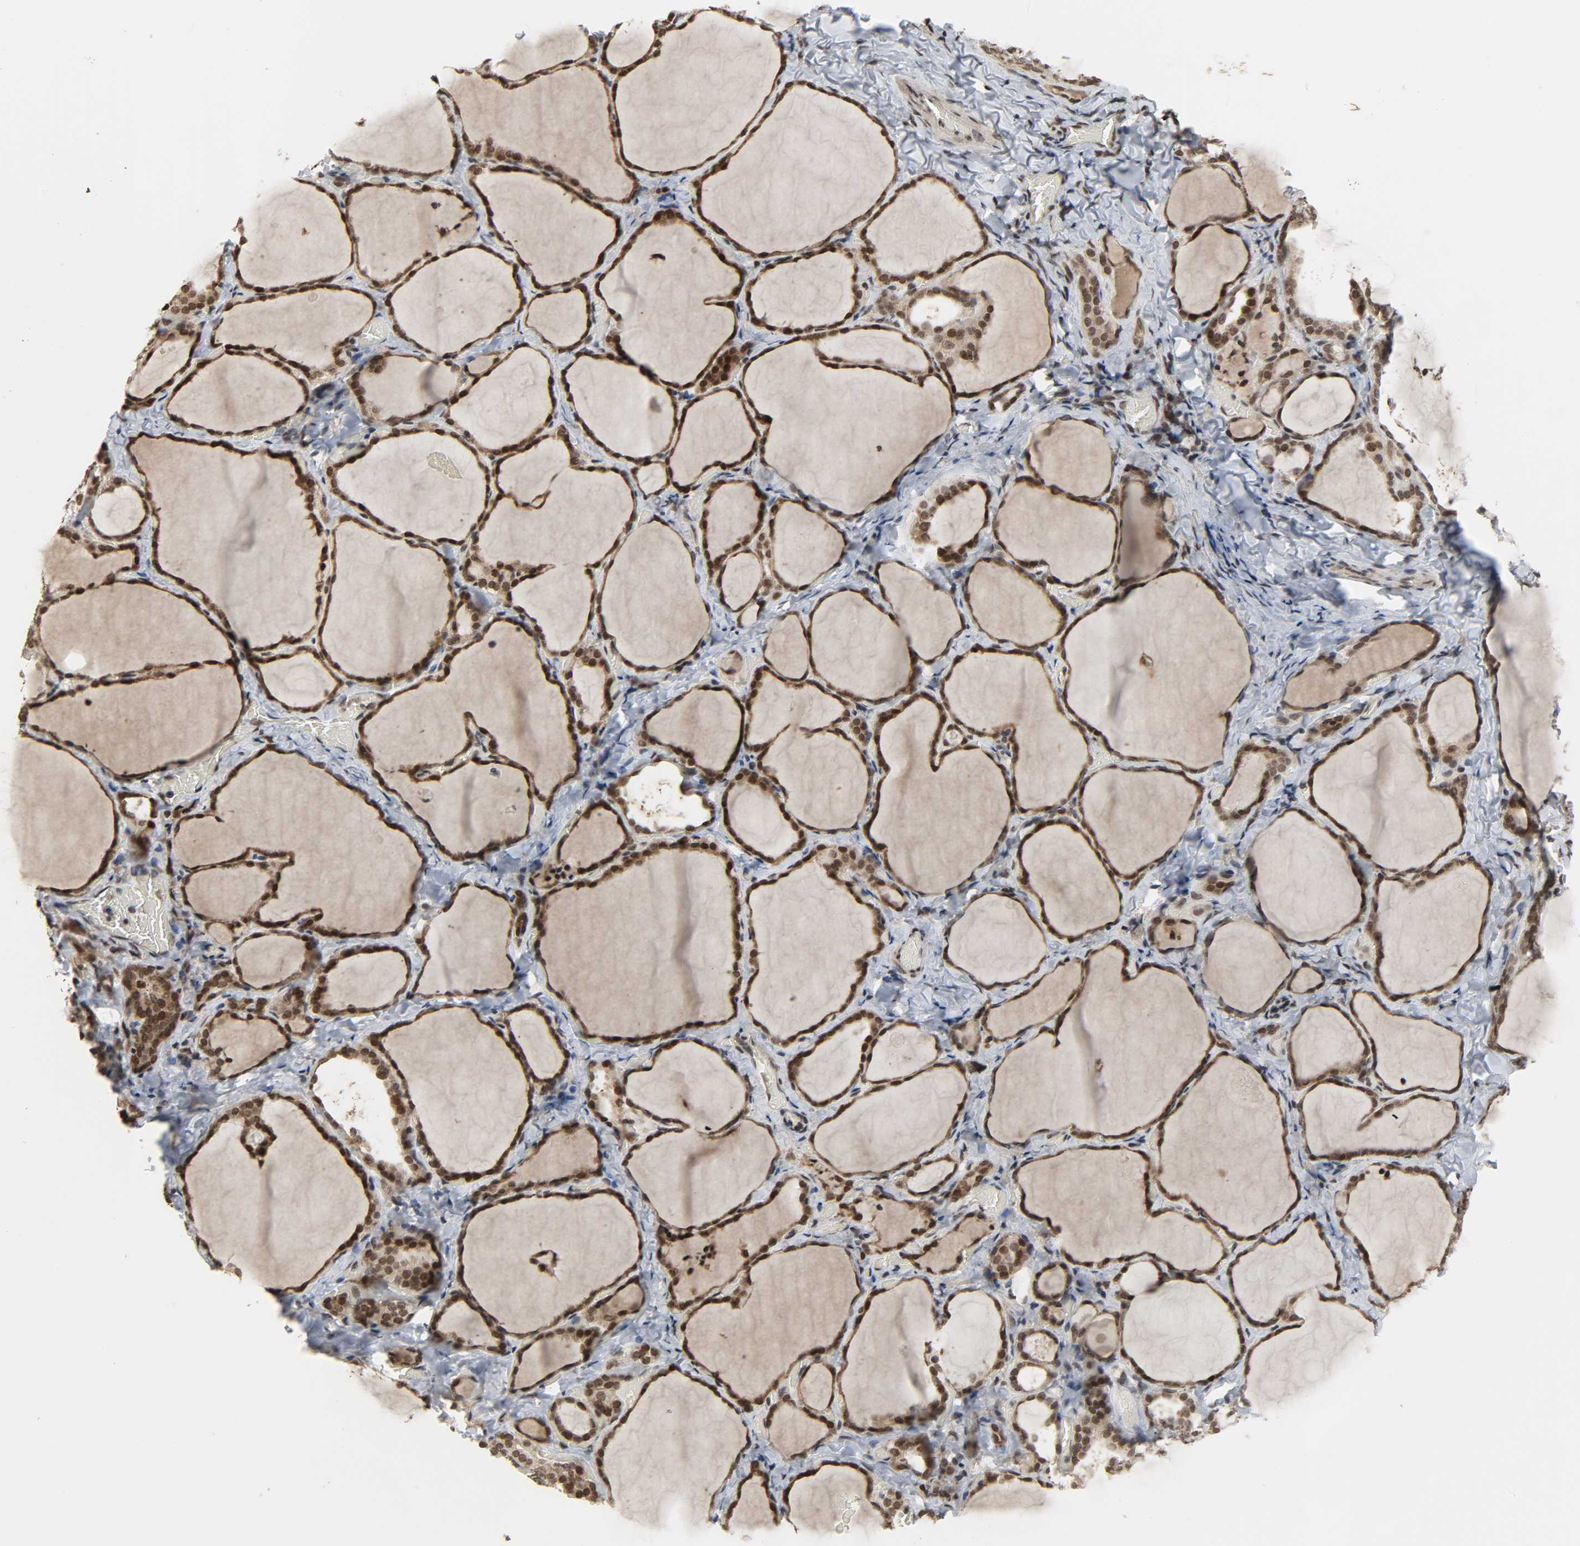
{"staining": {"intensity": "strong", "quantity": ">75%", "location": "nuclear"}, "tissue": "thyroid gland", "cell_type": "Glandular cells", "image_type": "normal", "snomed": [{"axis": "morphology", "description": "Normal tissue, NOS"}, {"axis": "morphology", "description": "Papillary adenocarcinoma, NOS"}, {"axis": "topography", "description": "Thyroid gland"}], "caption": "Immunohistochemistry (IHC) histopathology image of unremarkable thyroid gland: thyroid gland stained using IHC demonstrates high levels of strong protein expression localized specifically in the nuclear of glandular cells, appearing as a nuclear brown color.", "gene": "XRCC1", "patient": {"sex": "female", "age": 30}}